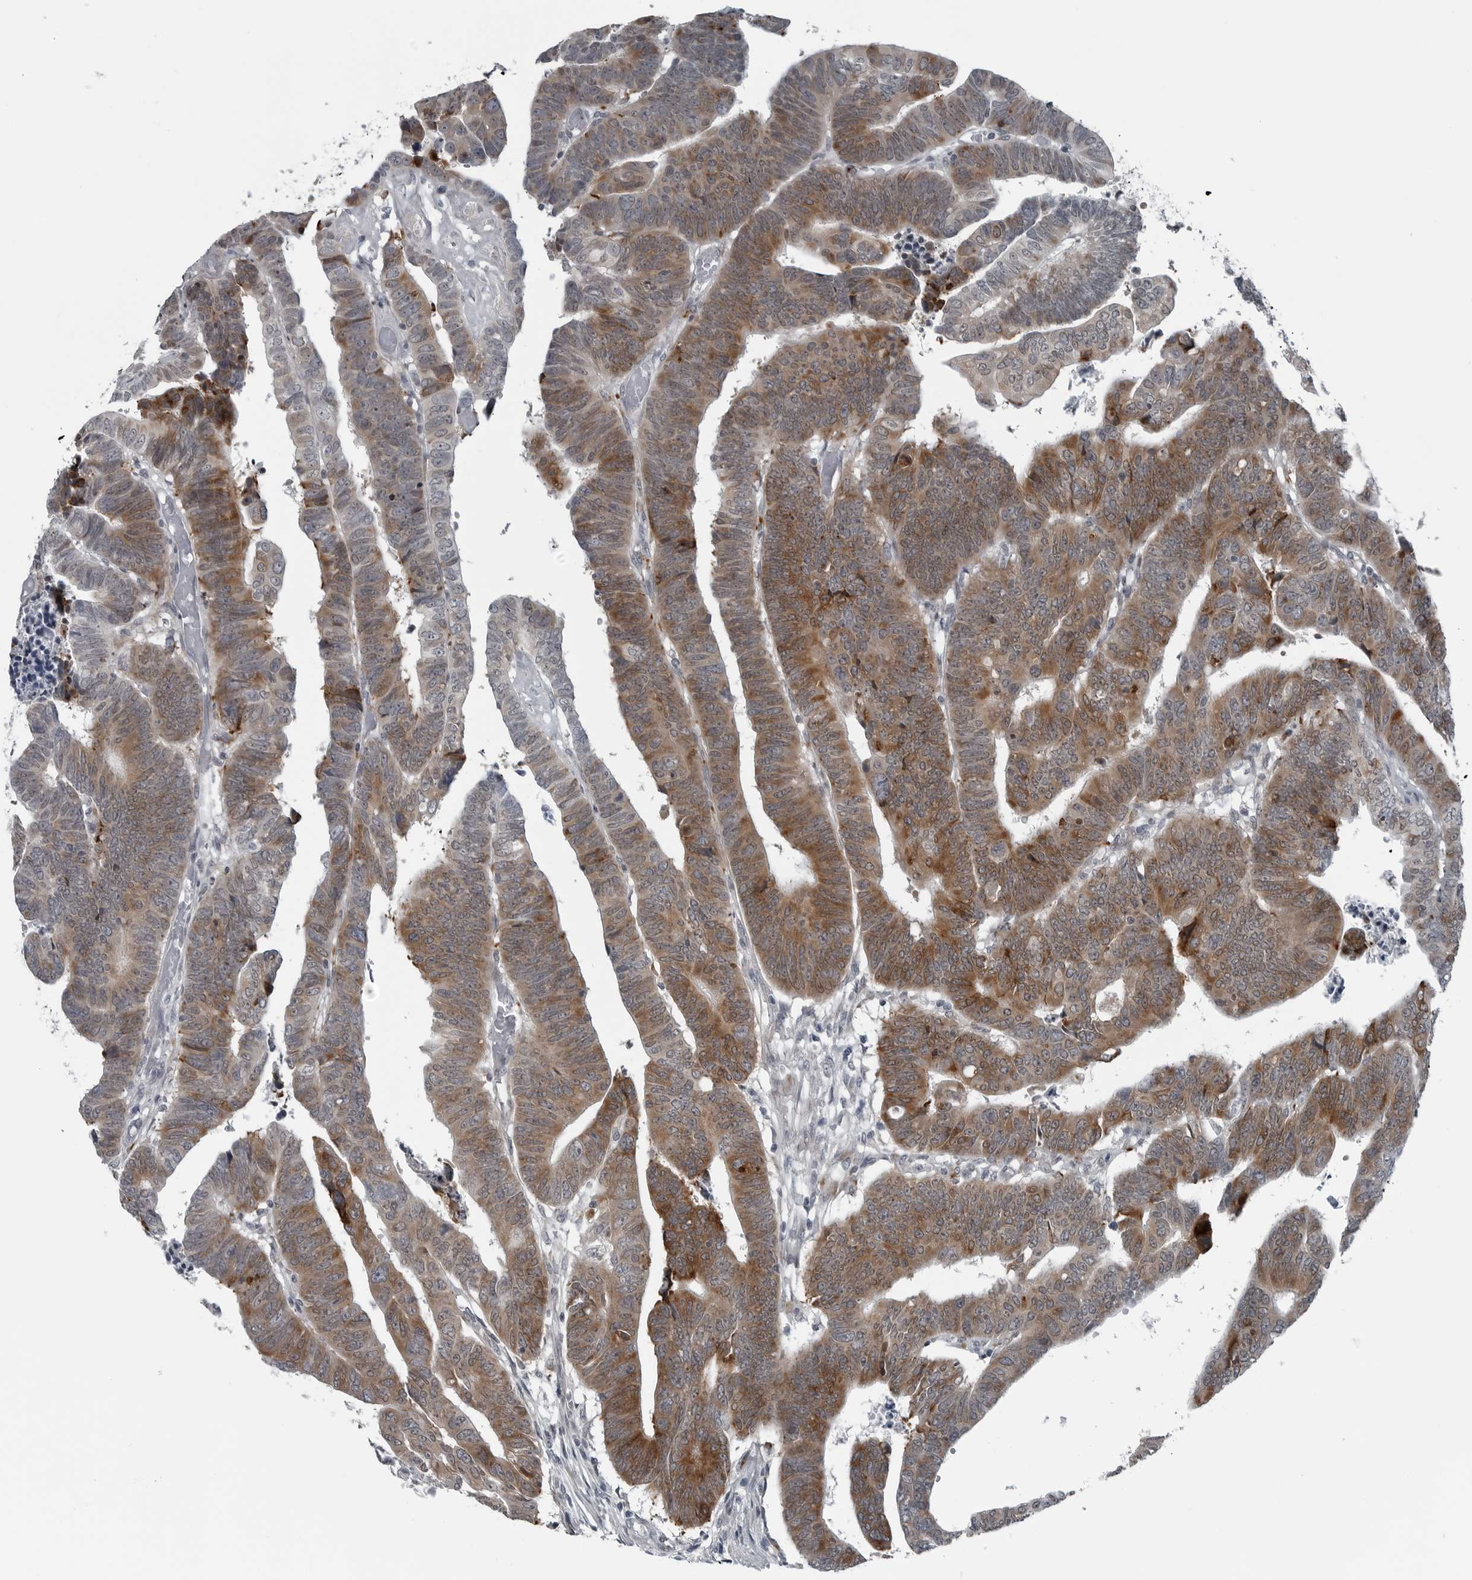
{"staining": {"intensity": "moderate", "quantity": ">75%", "location": "cytoplasmic/membranous"}, "tissue": "colorectal cancer", "cell_type": "Tumor cells", "image_type": "cancer", "snomed": [{"axis": "morphology", "description": "Adenocarcinoma, NOS"}, {"axis": "topography", "description": "Rectum"}], "caption": "The micrograph shows a brown stain indicating the presence of a protein in the cytoplasmic/membranous of tumor cells in adenocarcinoma (colorectal).", "gene": "DNAAF11", "patient": {"sex": "female", "age": 65}}